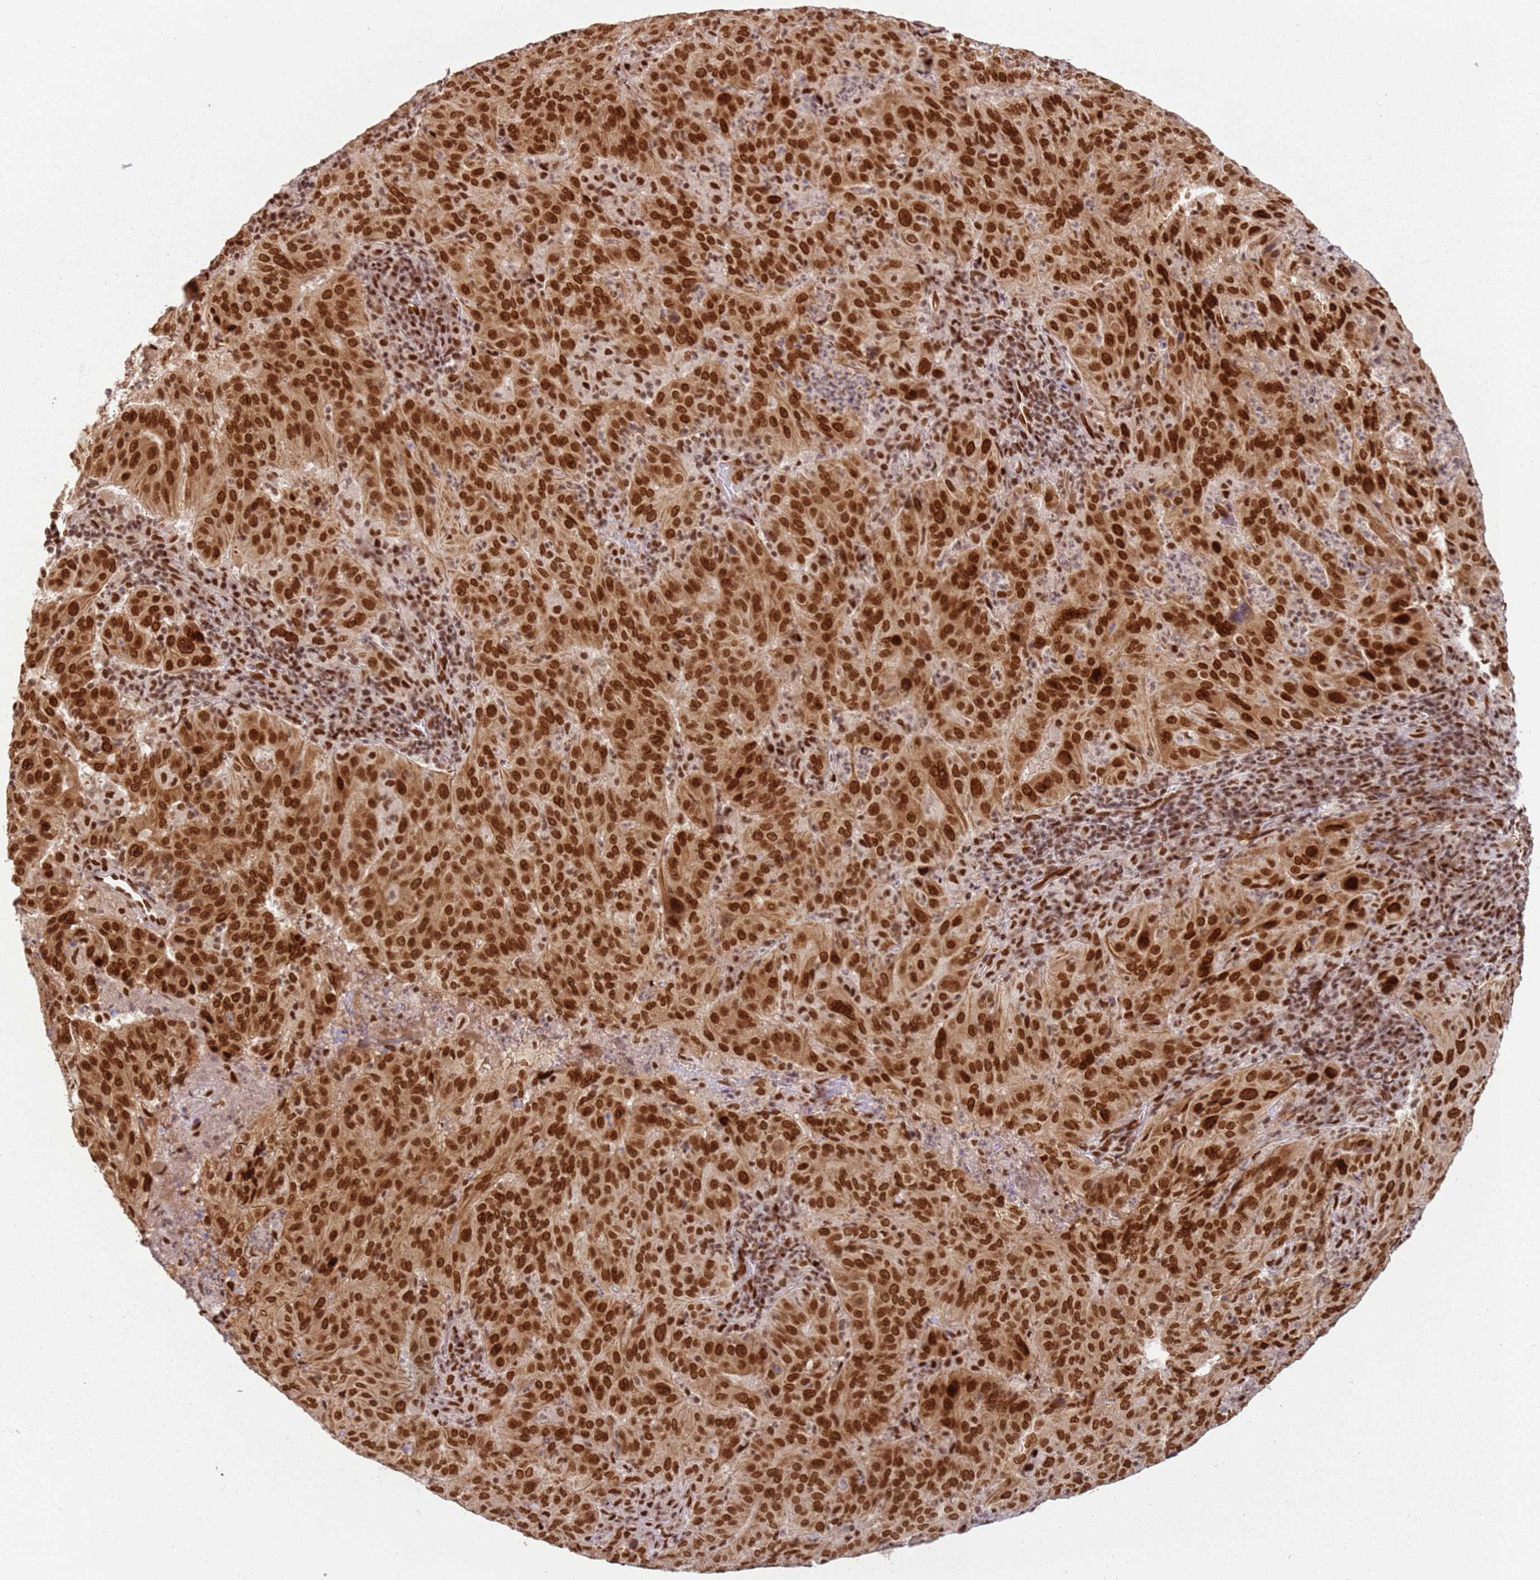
{"staining": {"intensity": "strong", "quantity": ">75%", "location": "nuclear"}, "tissue": "pancreatic cancer", "cell_type": "Tumor cells", "image_type": "cancer", "snomed": [{"axis": "morphology", "description": "Adenocarcinoma, NOS"}, {"axis": "topography", "description": "Pancreas"}], "caption": "Immunohistochemistry (IHC) of human pancreatic cancer (adenocarcinoma) displays high levels of strong nuclear expression in about >75% of tumor cells.", "gene": "TENT4A", "patient": {"sex": "male", "age": 63}}